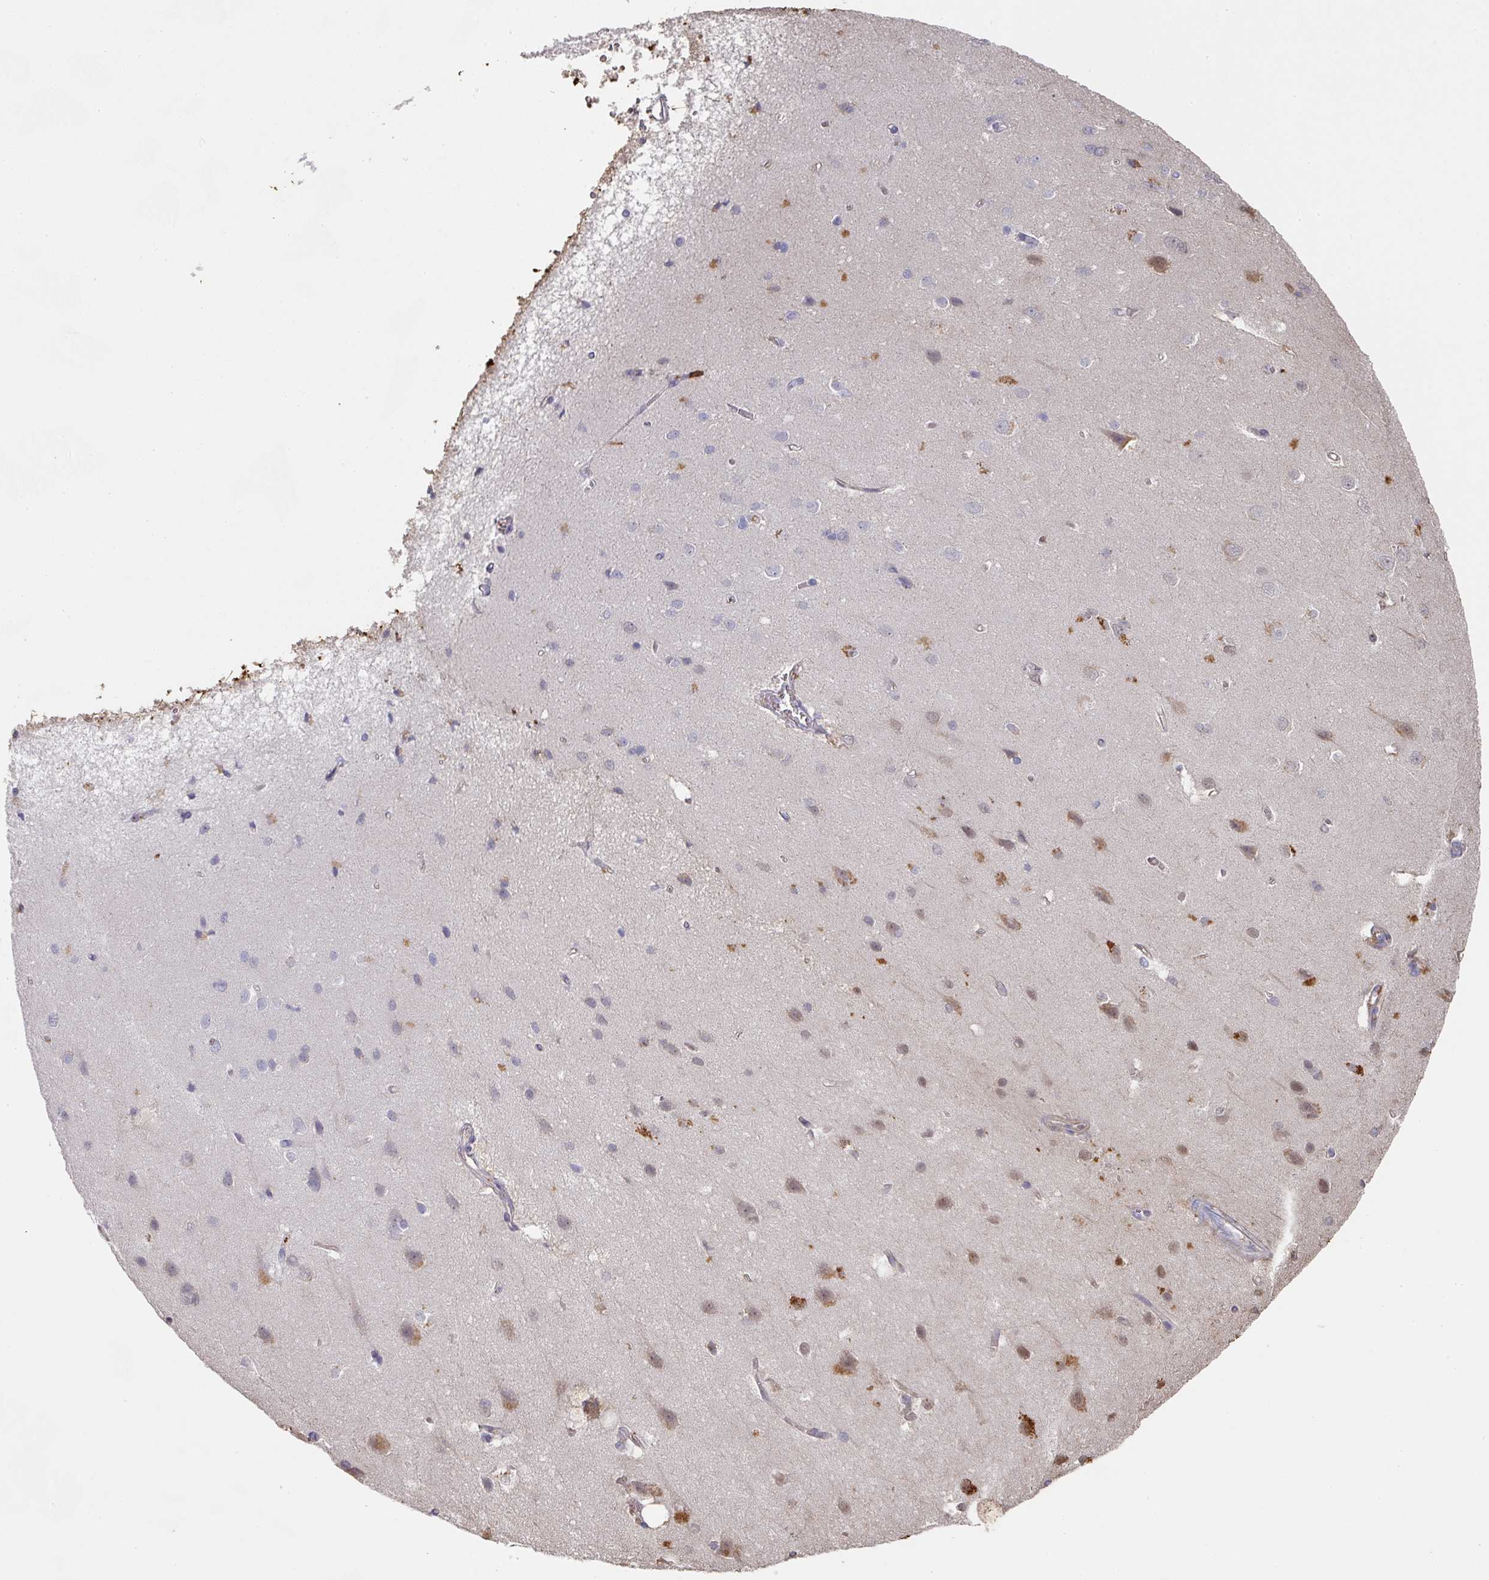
{"staining": {"intensity": "negative", "quantity": "none", "location": "none"}, "tissue": "cerebral cortex", "cell_type": "Endothelial cells", "image_type": "normal", "snomed": [{"axis": "morphology", "description": "Normal tissue, NOS"}, {"axis": "topography", "description": "Cerebral cortex"}], "caption": "Endothelial cells show no significant positivity in benign cerebral cortex. The staining is performed using DAB brown chromogen with nuclei counter-stained in using hematoxylin.", "gene": "ALB", "patient": {"sex": "male", "age": 37}}